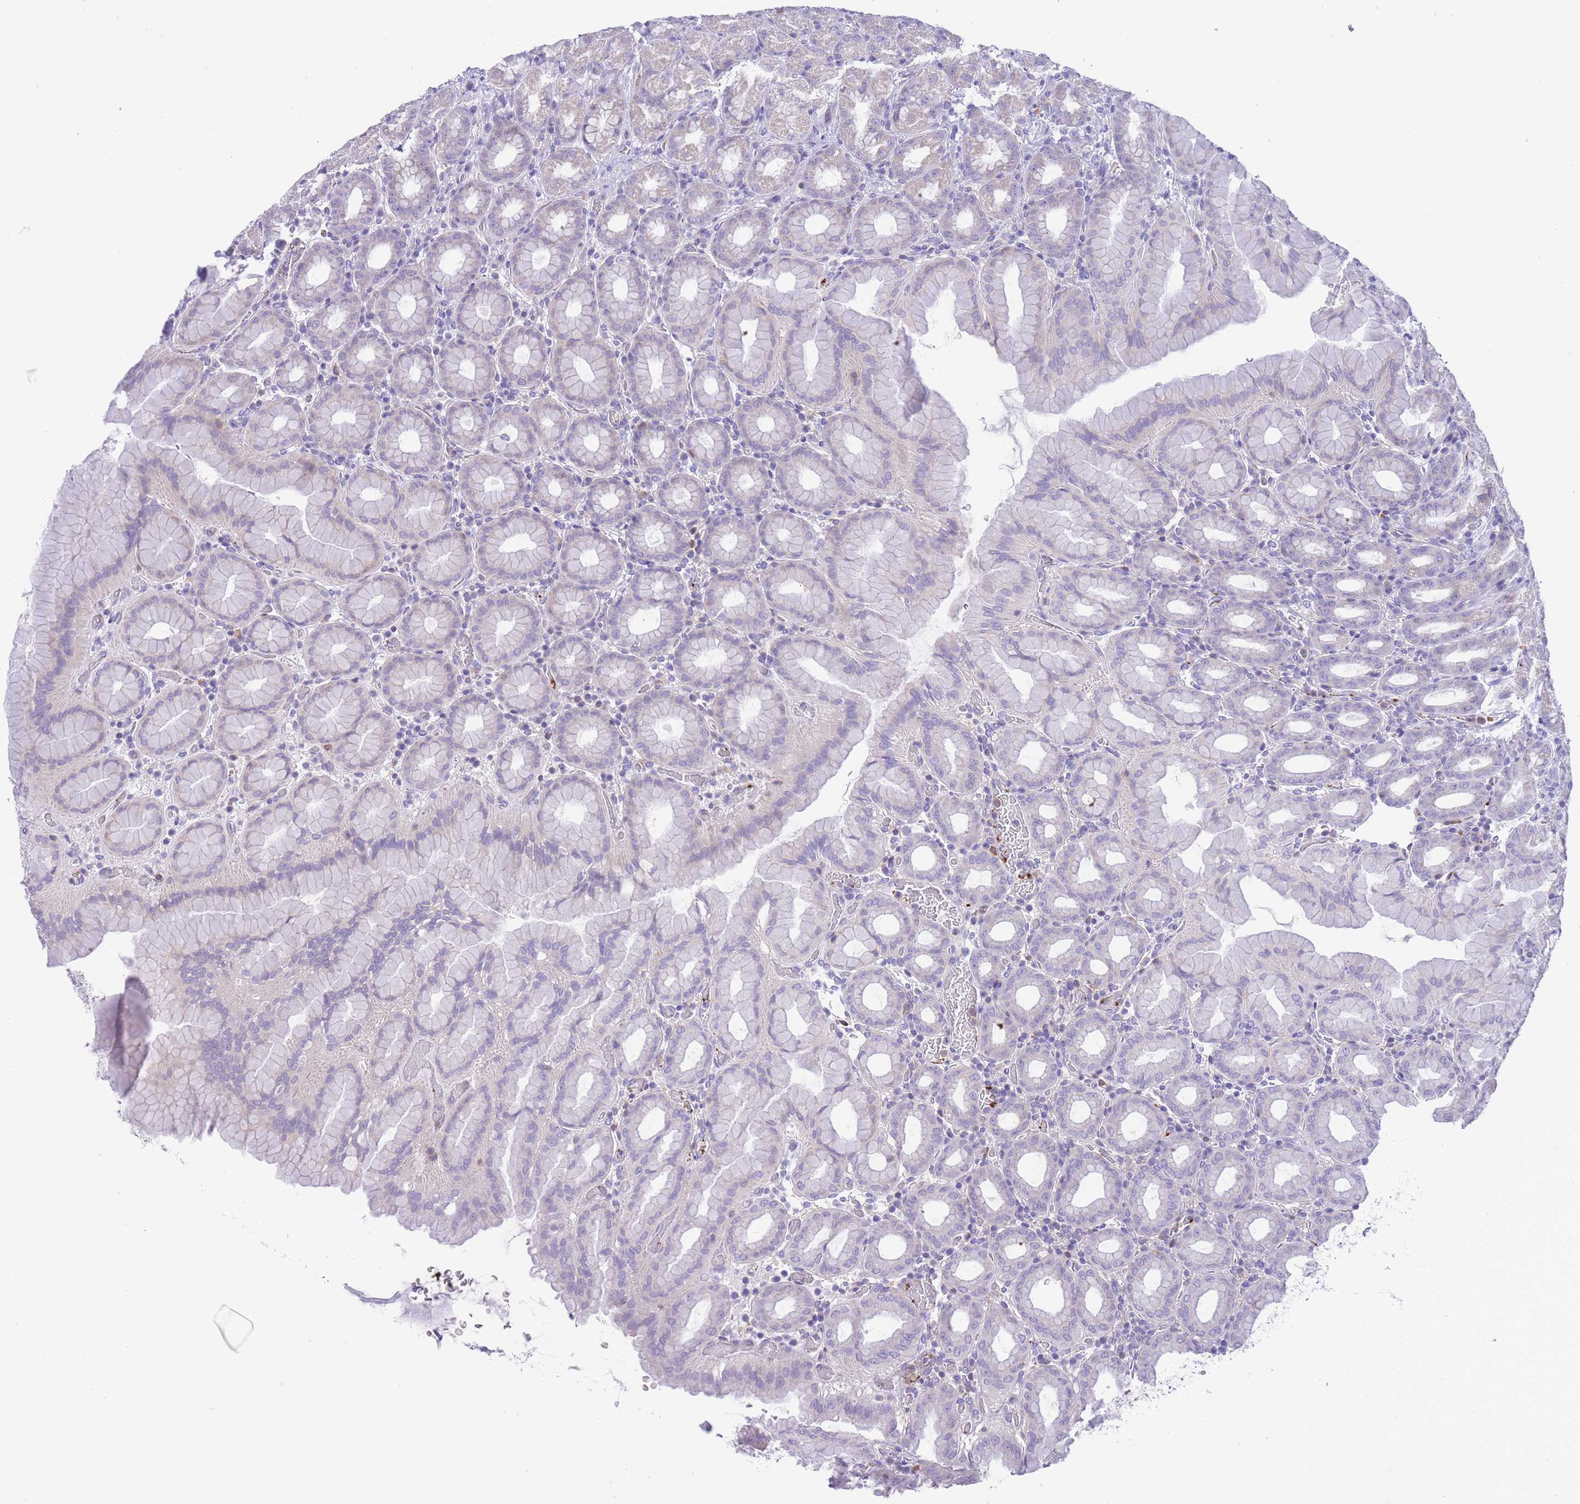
{"staining": {"intensity": "negative", "quantity": "none", "location": "none"}, "tissue": "stomach", "cell_type": "Glandular cells", "image_type": "normal", "snomed": [{"axis": "morphology", "description": "Normal tissue, NOS"}, {"axis": "topography", "description": "Stomach, upper"}, {"axis": "topography", "description": "Stomach"}], "caption": "Photomicrograph shows no protein staining in glandular cells of unremarkable stomach.", "gene": "ENSG00000289258", "patient": {"sex": "male", "age": 68}}